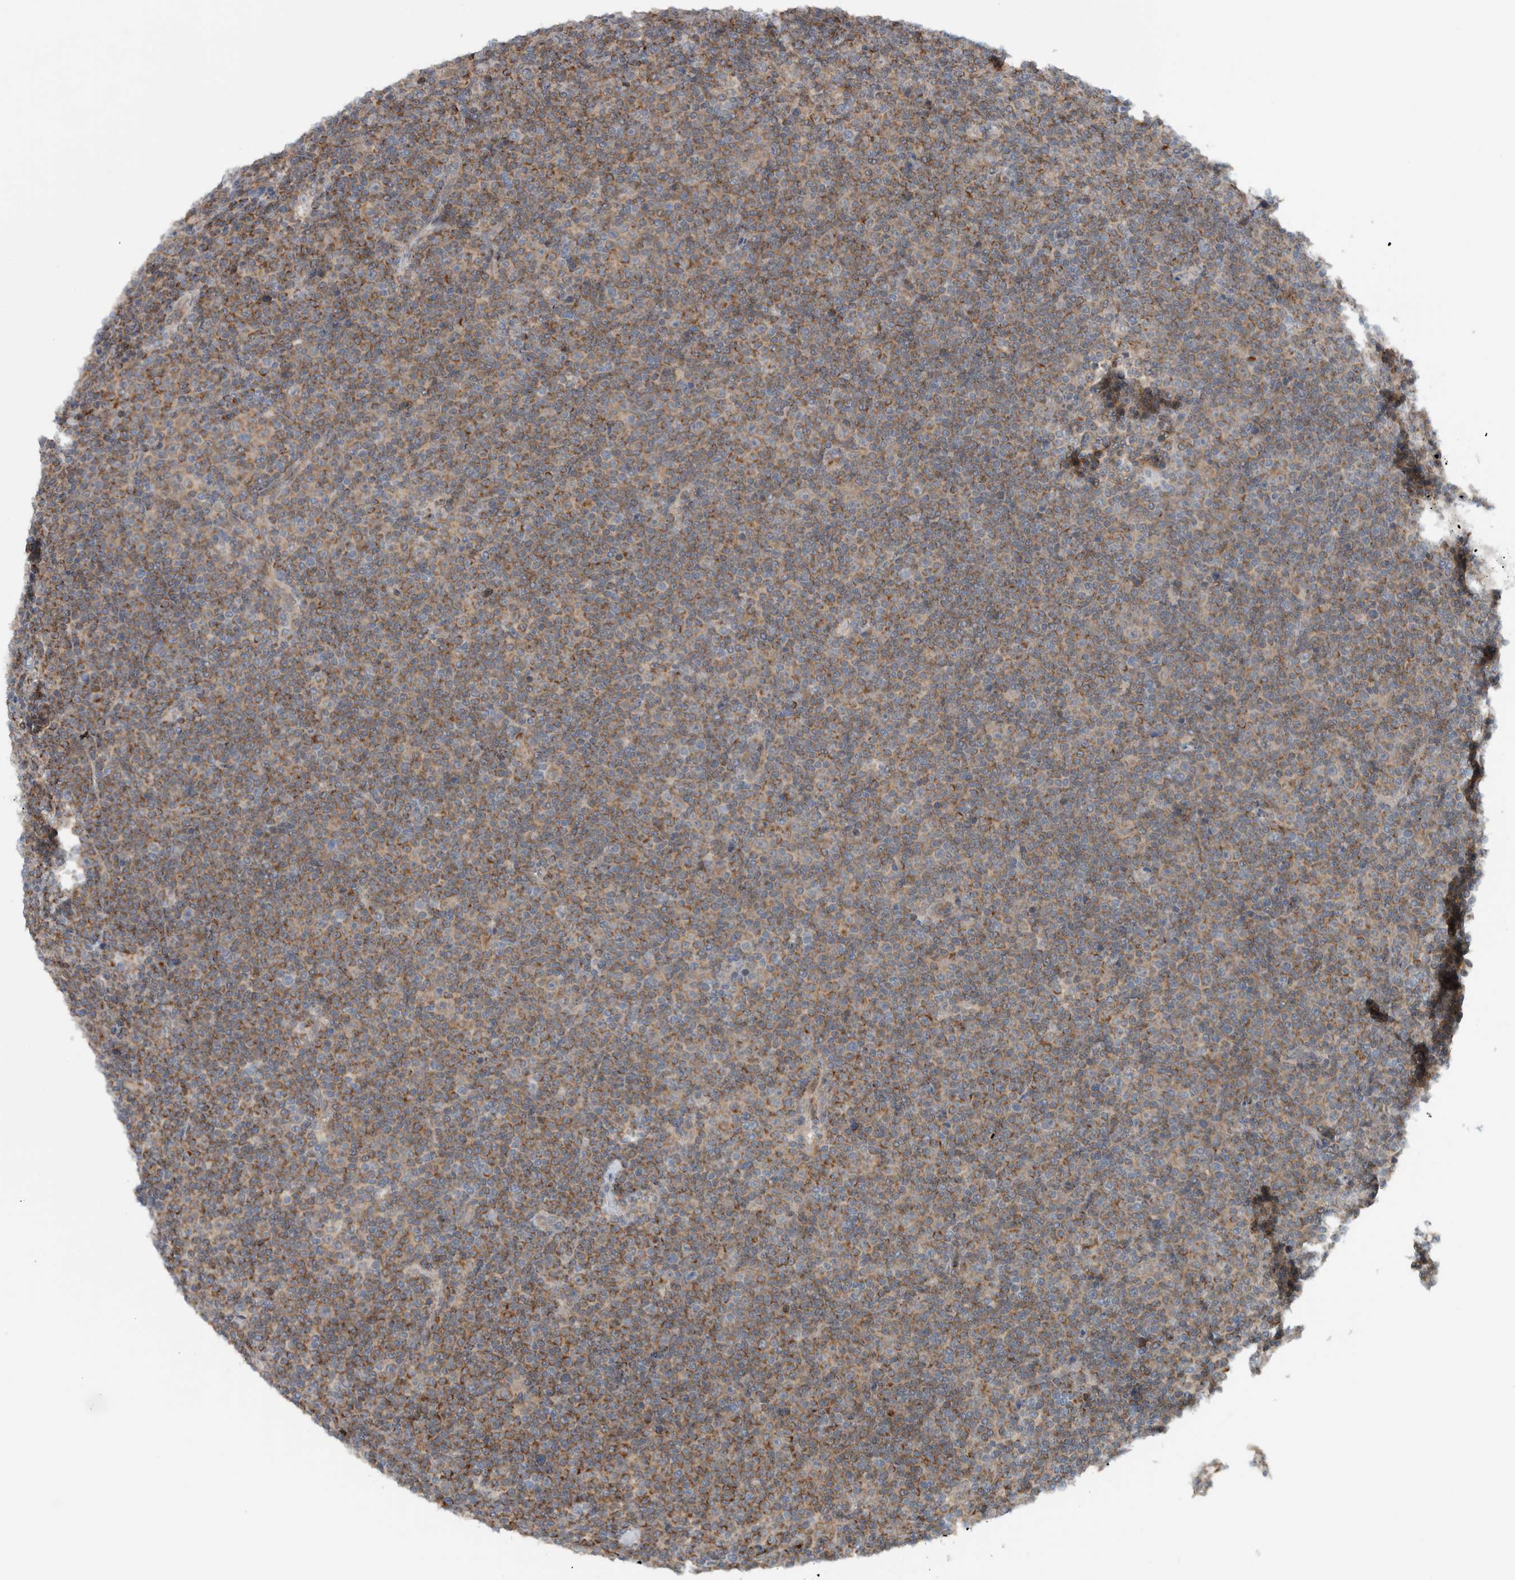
{"staining": {"intensity": "moderate", "quantity": ">75%", "location": "cytoplasmic/membranous"}, "tissue": "lymphoma", "cell_type": "Tumor cells", "image_type": "cancer", "snomed": [{"axis": "morphology", "description": "Malignant lymphoma, non-Hodgkin's type, Low grade"}, {"axis": "topography", "description": "Lymph node"}], "caption": "Protein staining reveals moderate cytoplasmic/membranous expression in about >75% of tumor cells in lymphoma.", "gene": "RERE", "patient": {"sex": "female", "age": 67}}